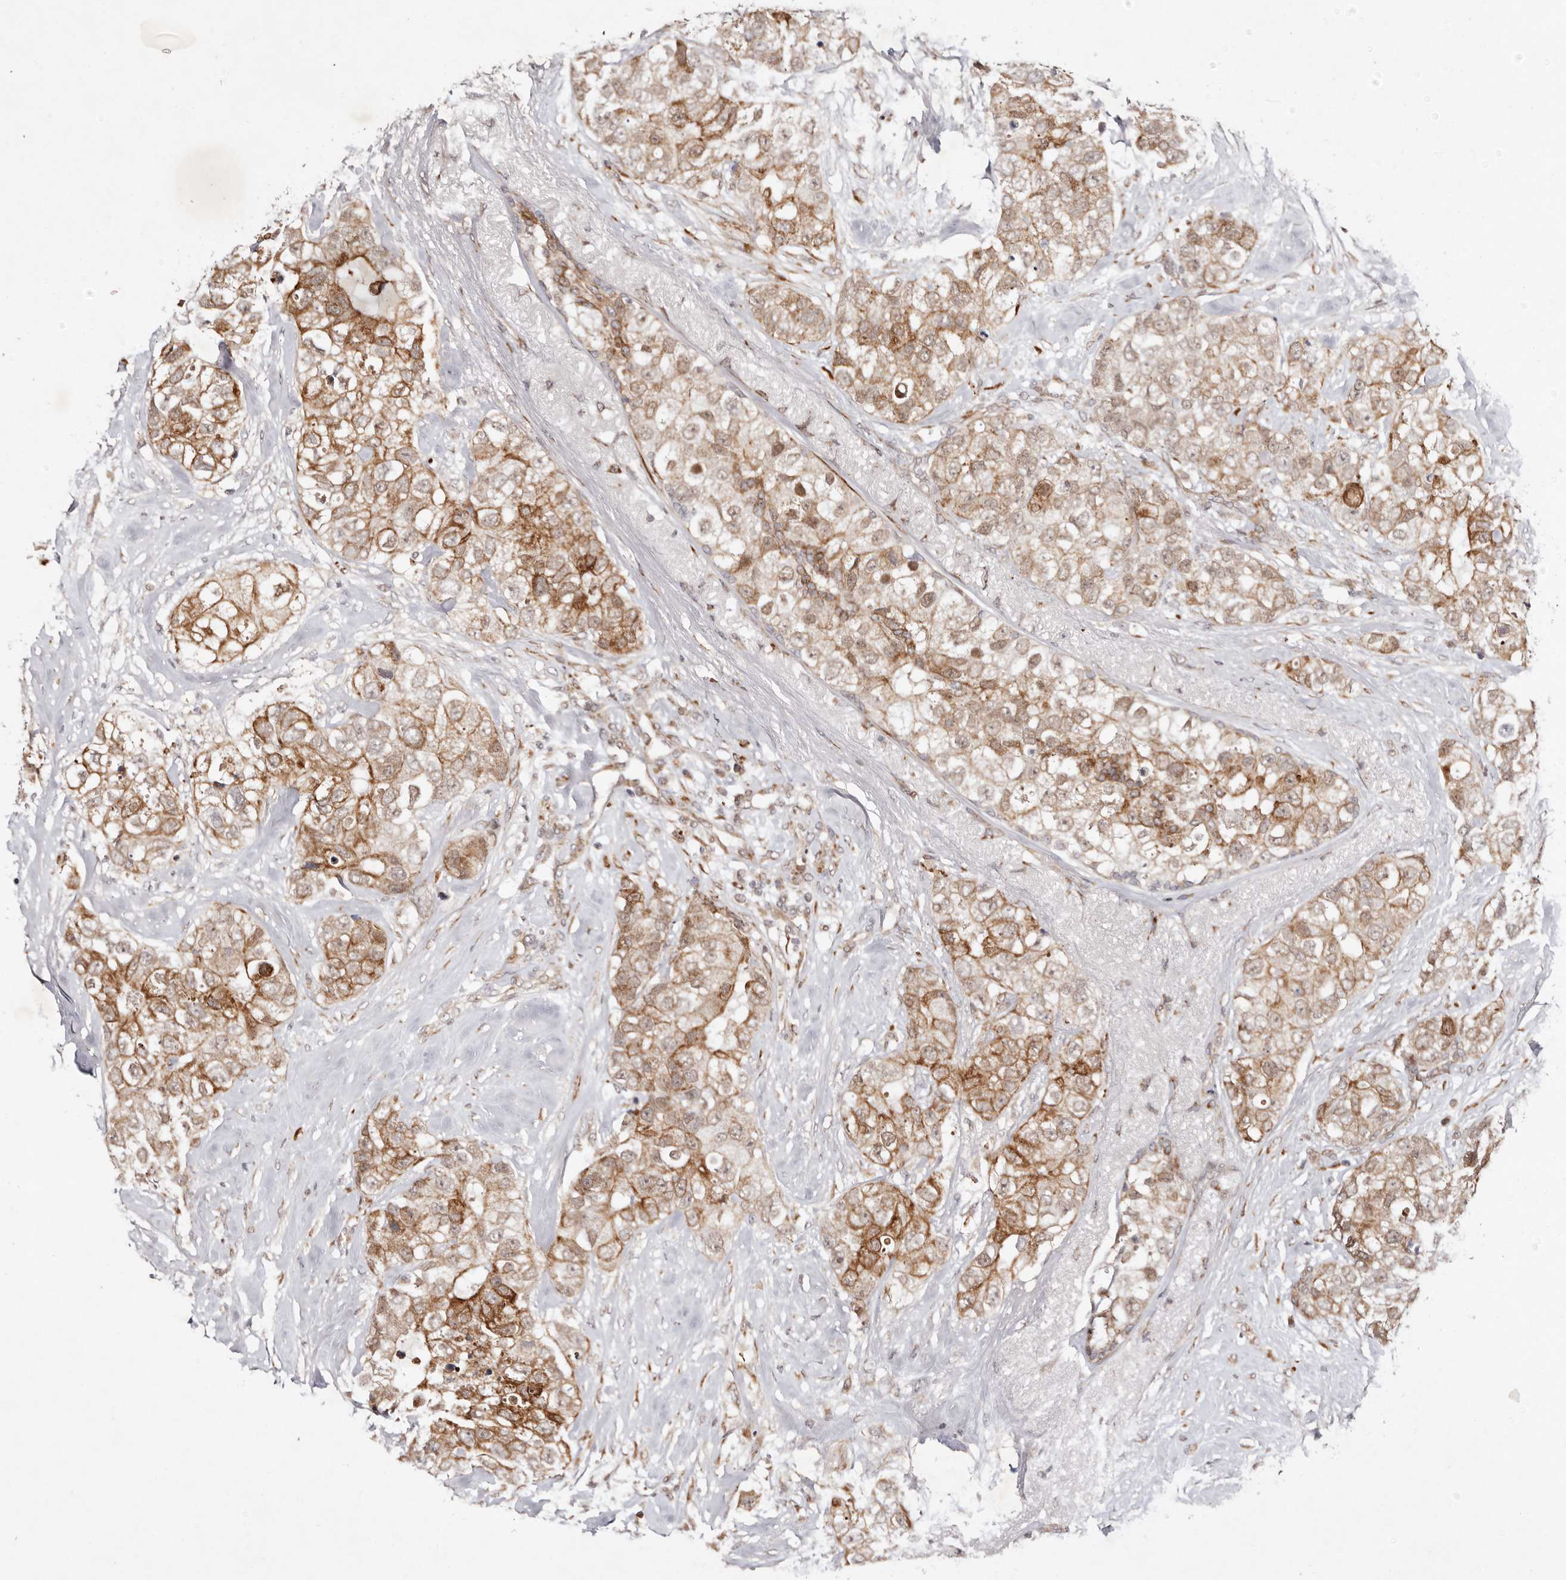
{"staining": {"intensity": "moderate", "quantity": ">75%", "location": "cytoplasmic/membranous,nuclear"}, "tissue": "breast cancer", "cell_type": "Tumor cells", "image_type": "cancer", "snomed": [{"axis": "morphology", "description": "Duct carcinoma"}, {"axis": "topography", "description": "Breast"}], "caption": "Protein staining of breast invasive ductal carcinoma tissue reveals moderate cytoplasmic/membranous and nuclear staining in about >75% of tumor cells.", "gene": "BCL2L15", "patient": {"sex": "female", "age": 62}}